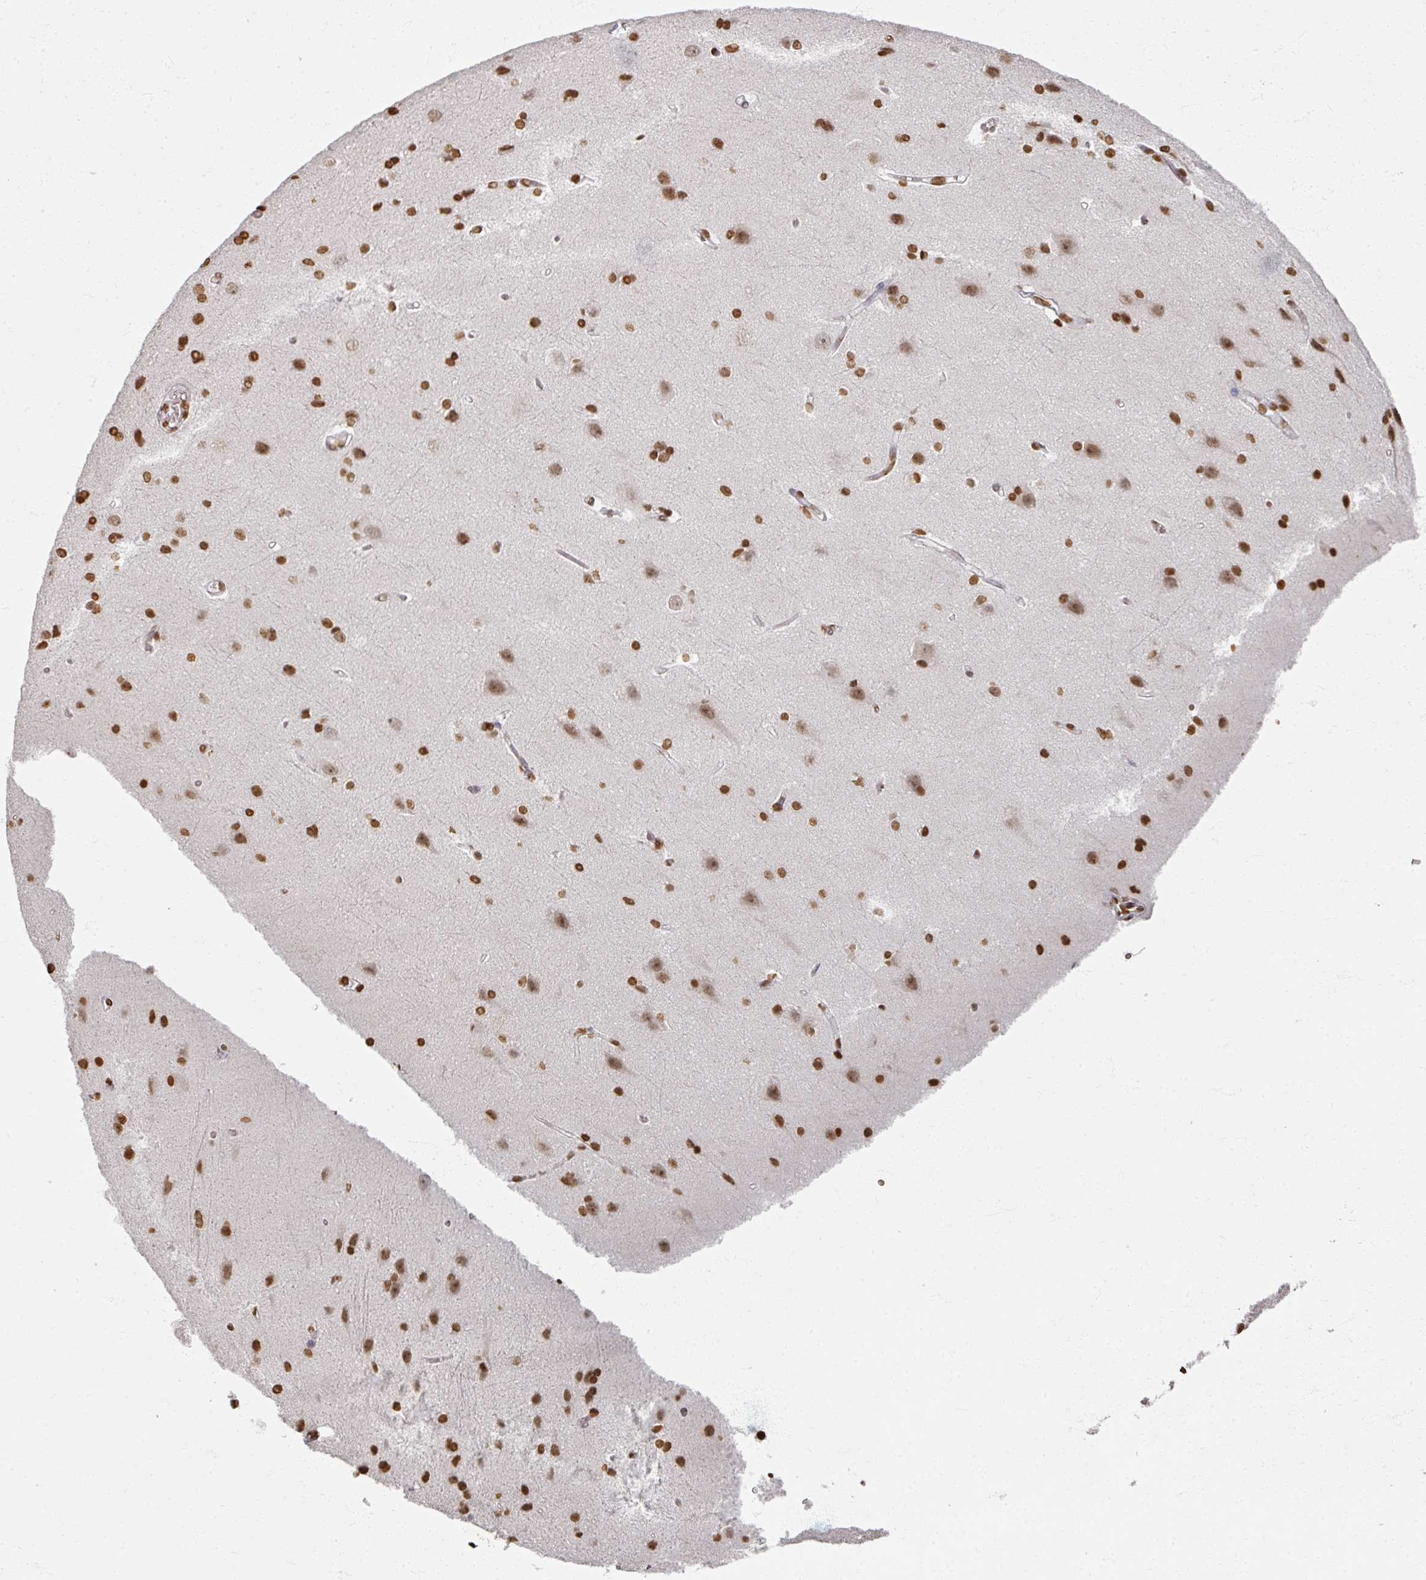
{"staining": {"intensity": "moderate", "quantity": "<25%", "location": "nuclear"}, "tissue": "cerebral cortex", "cell_type": "Endothelial cells", "image_type": "normal", "snomed": [{"axis": "morphology", "description": "Normal tissue, NOS"}, {"axis": "topography", "description": "Cerebral cortex"}], "caption": "Protein analysis of benign cerebral cortex reveals moderate nuclear positivity in about <25% of endothelial cells.", "gene": "DCUN1D5", "patient": {"sex": "male", "age": 37}}